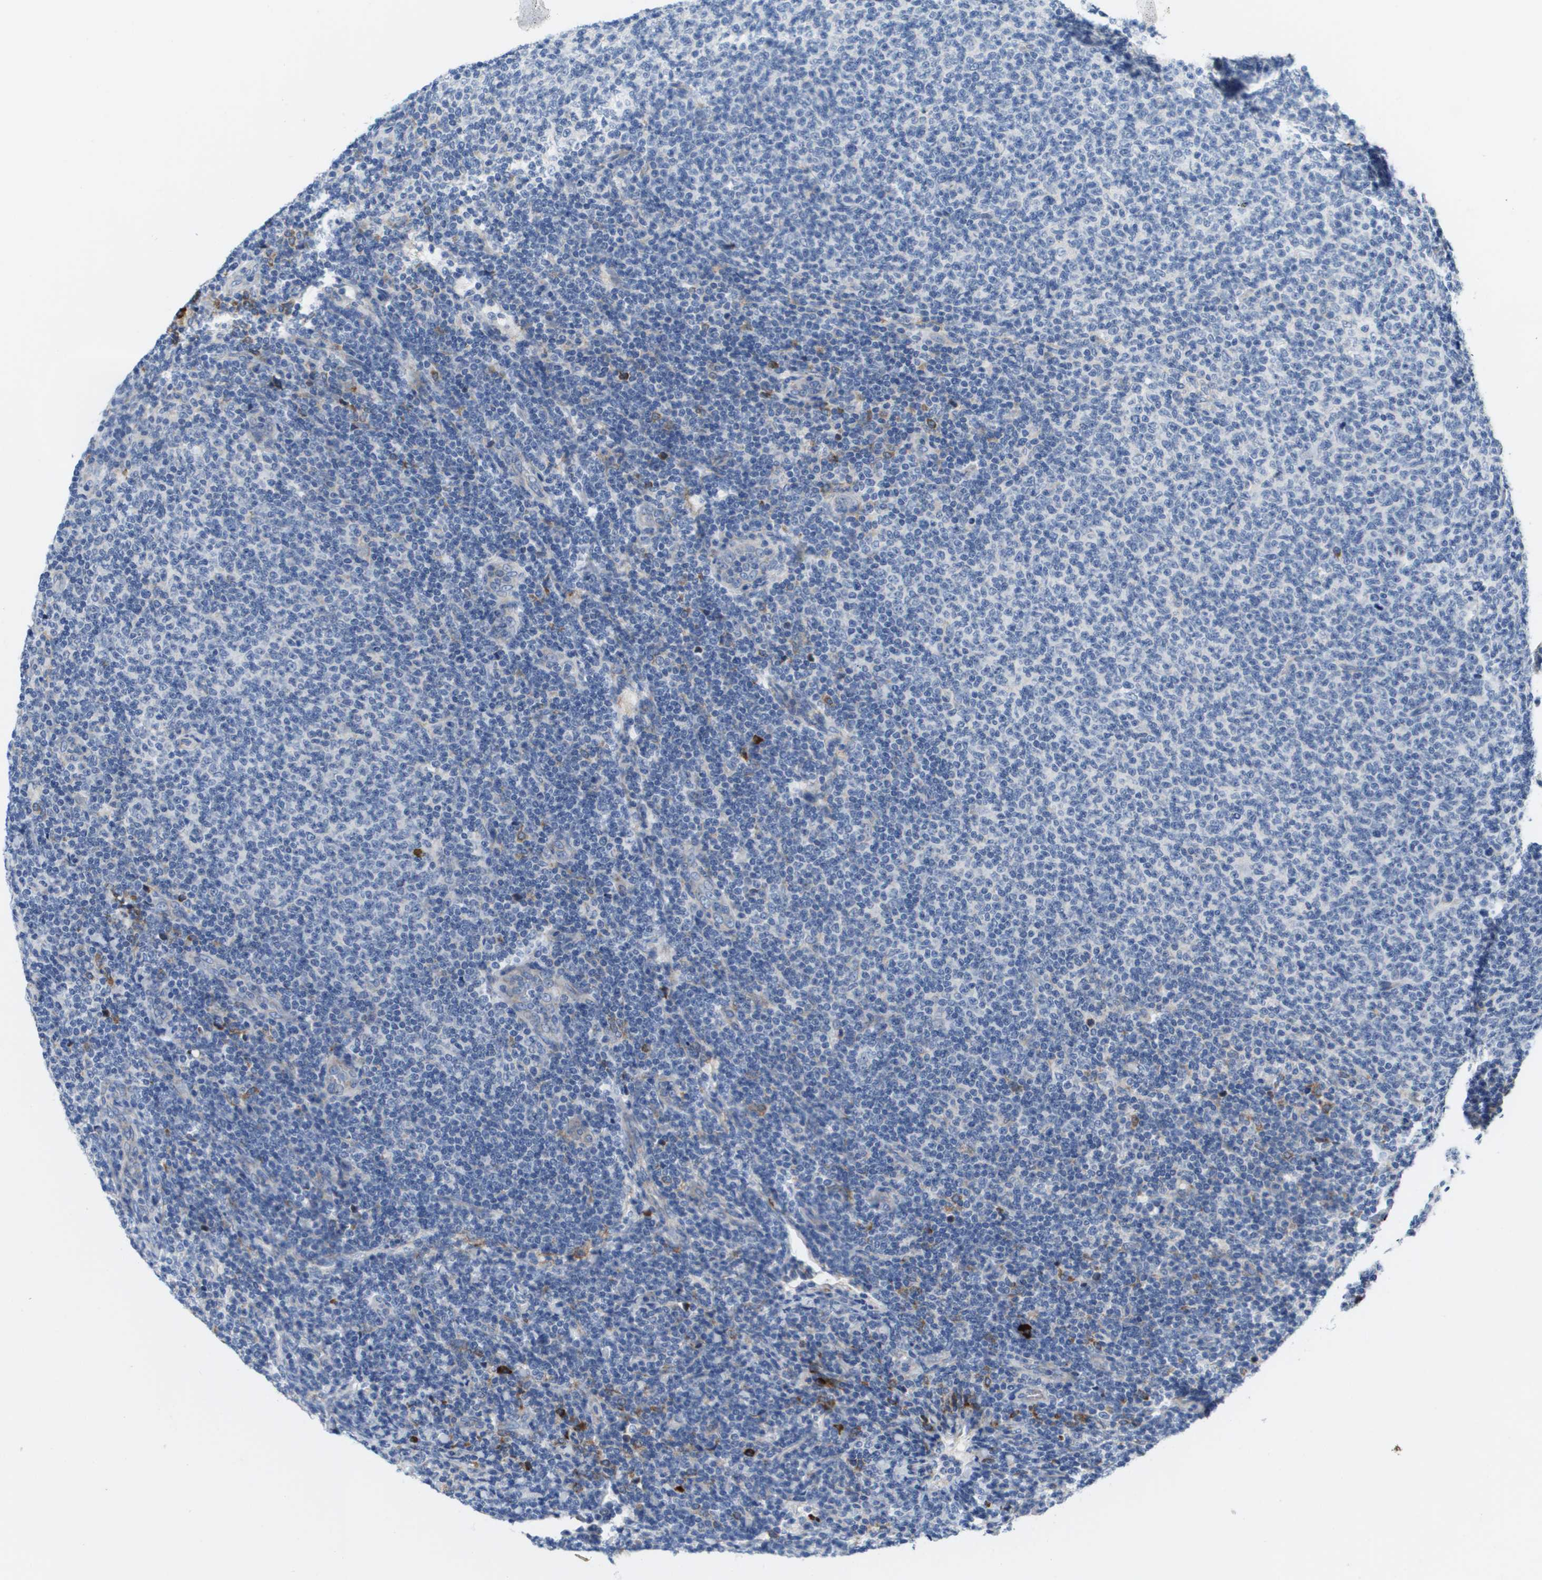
{"staining": {"intensity": "negative", "quantity": "none", "location": "none"}, "tissue": "lymphoma", "cell_type": "Tumor cells", "image_type": "cancer", "snomed": [{"axis": "morphology", "description": "Malignant lymphoma, non-Hodgkin's type, Low grade"}, {"axis": "topography", "description": "Lymph node"}], "caption": "This is an immunohistochemistry micrograph of human low-grade malignant lymphoma, non-Hodgkin's type. There is no staining in tumor cells.", "gene": "CD3G", "patient": {"sex": "male", "age": 66}}